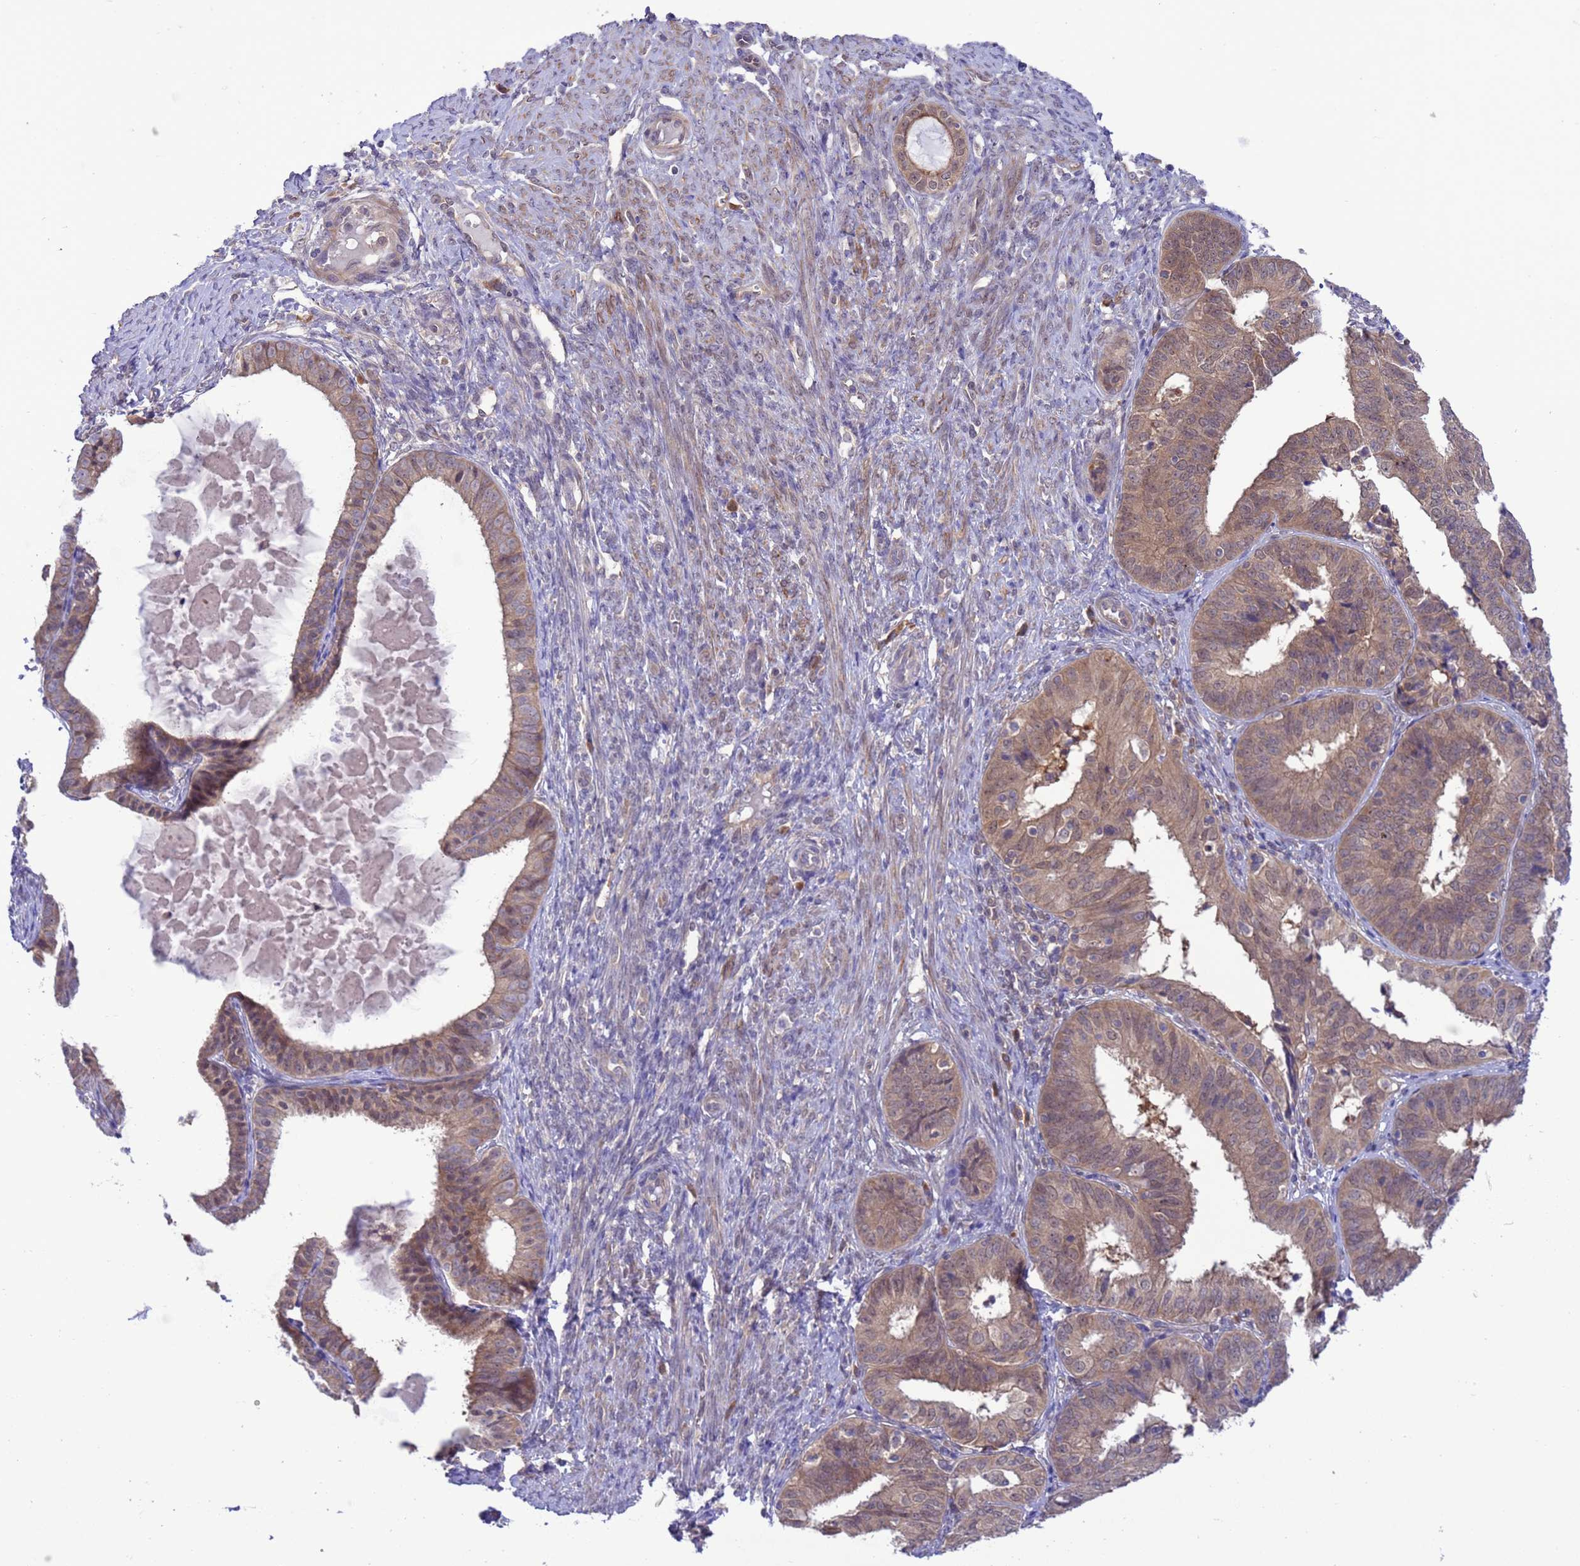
{"staining": {"intensity": "moderate", "quantity": ">75%", "location": "cytoplasmic/membranous,nuclear"}, "tissue": "endometrial cancer", "cell_type": "Tumor cells", "image_type": "cancer", "snomed": [{"axis": "morphology", "description": "Adenocarcinoma, NOS"}, {"axis": "topography", "description": "Endometrium"}], "caption": "Immunohistochemical staining of human endometrial cancer (adenocarcinoma) demonstrates moderate cytoplasmic/membranous and nuclear protein expression in approximately >75% of tumor cells.", "gene": "ZNF461", "patient": {"sex": "female", "age": 51}}